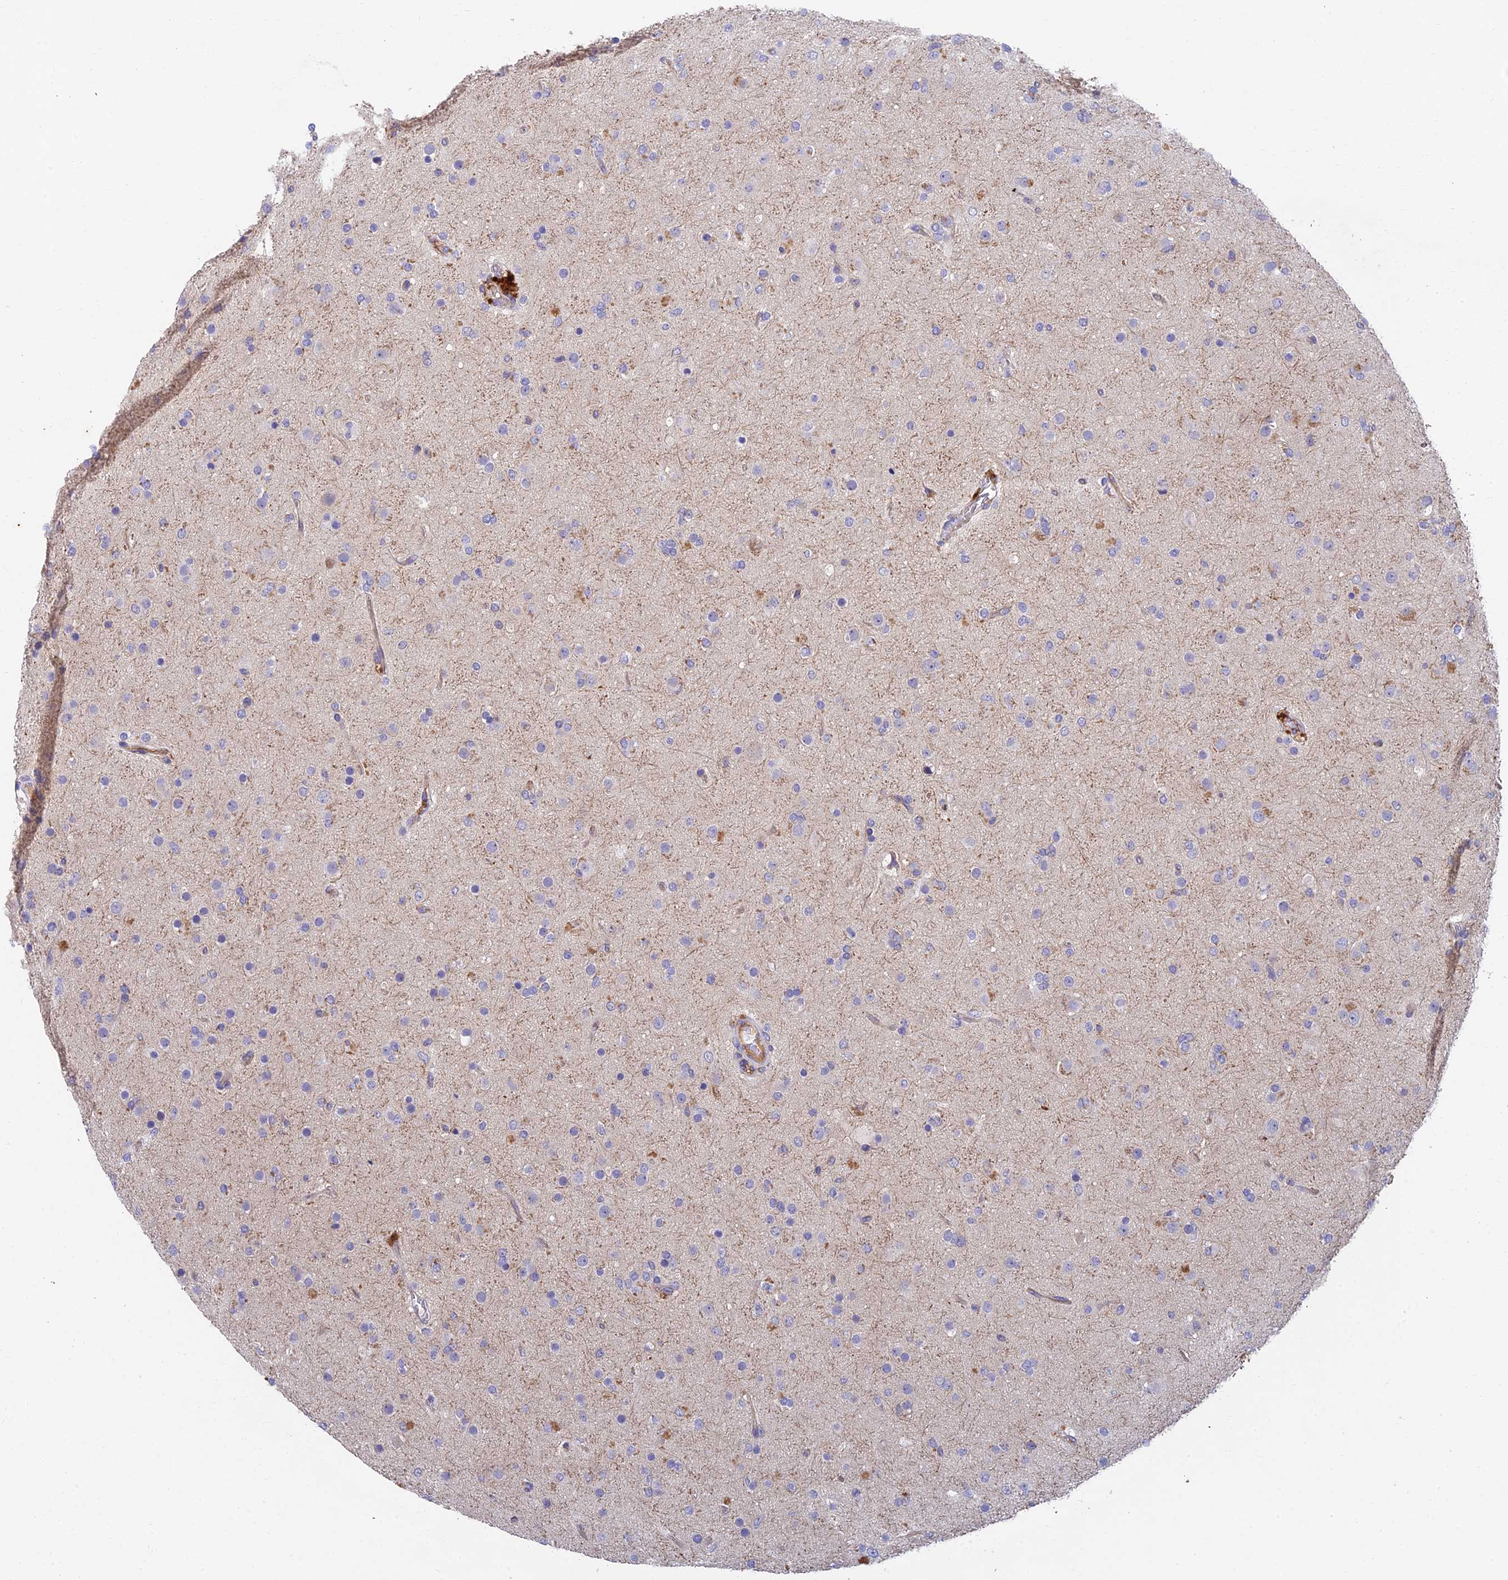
{"staining": {"intensity": "negative", "quantity": "none", "location": "none"}, "tissue": "glioma", "cell_type": "Tumor cells", "image_type": "cancer", "snomed": [{"axis": "morphology", "description": "Glioma, malignant, Low grade"}, {"axis": "topography", "description": "Brain"}], "caption": "This image is of low-grade glioma (malignant) stained with immunohistochemistry (IHC) to label a protein in brown with the nuclei are counter-stained blue. There is no positivity in tumor cells.", "gene": "ADAMTS13", "patient": {"sex": "male", "age": 65}}